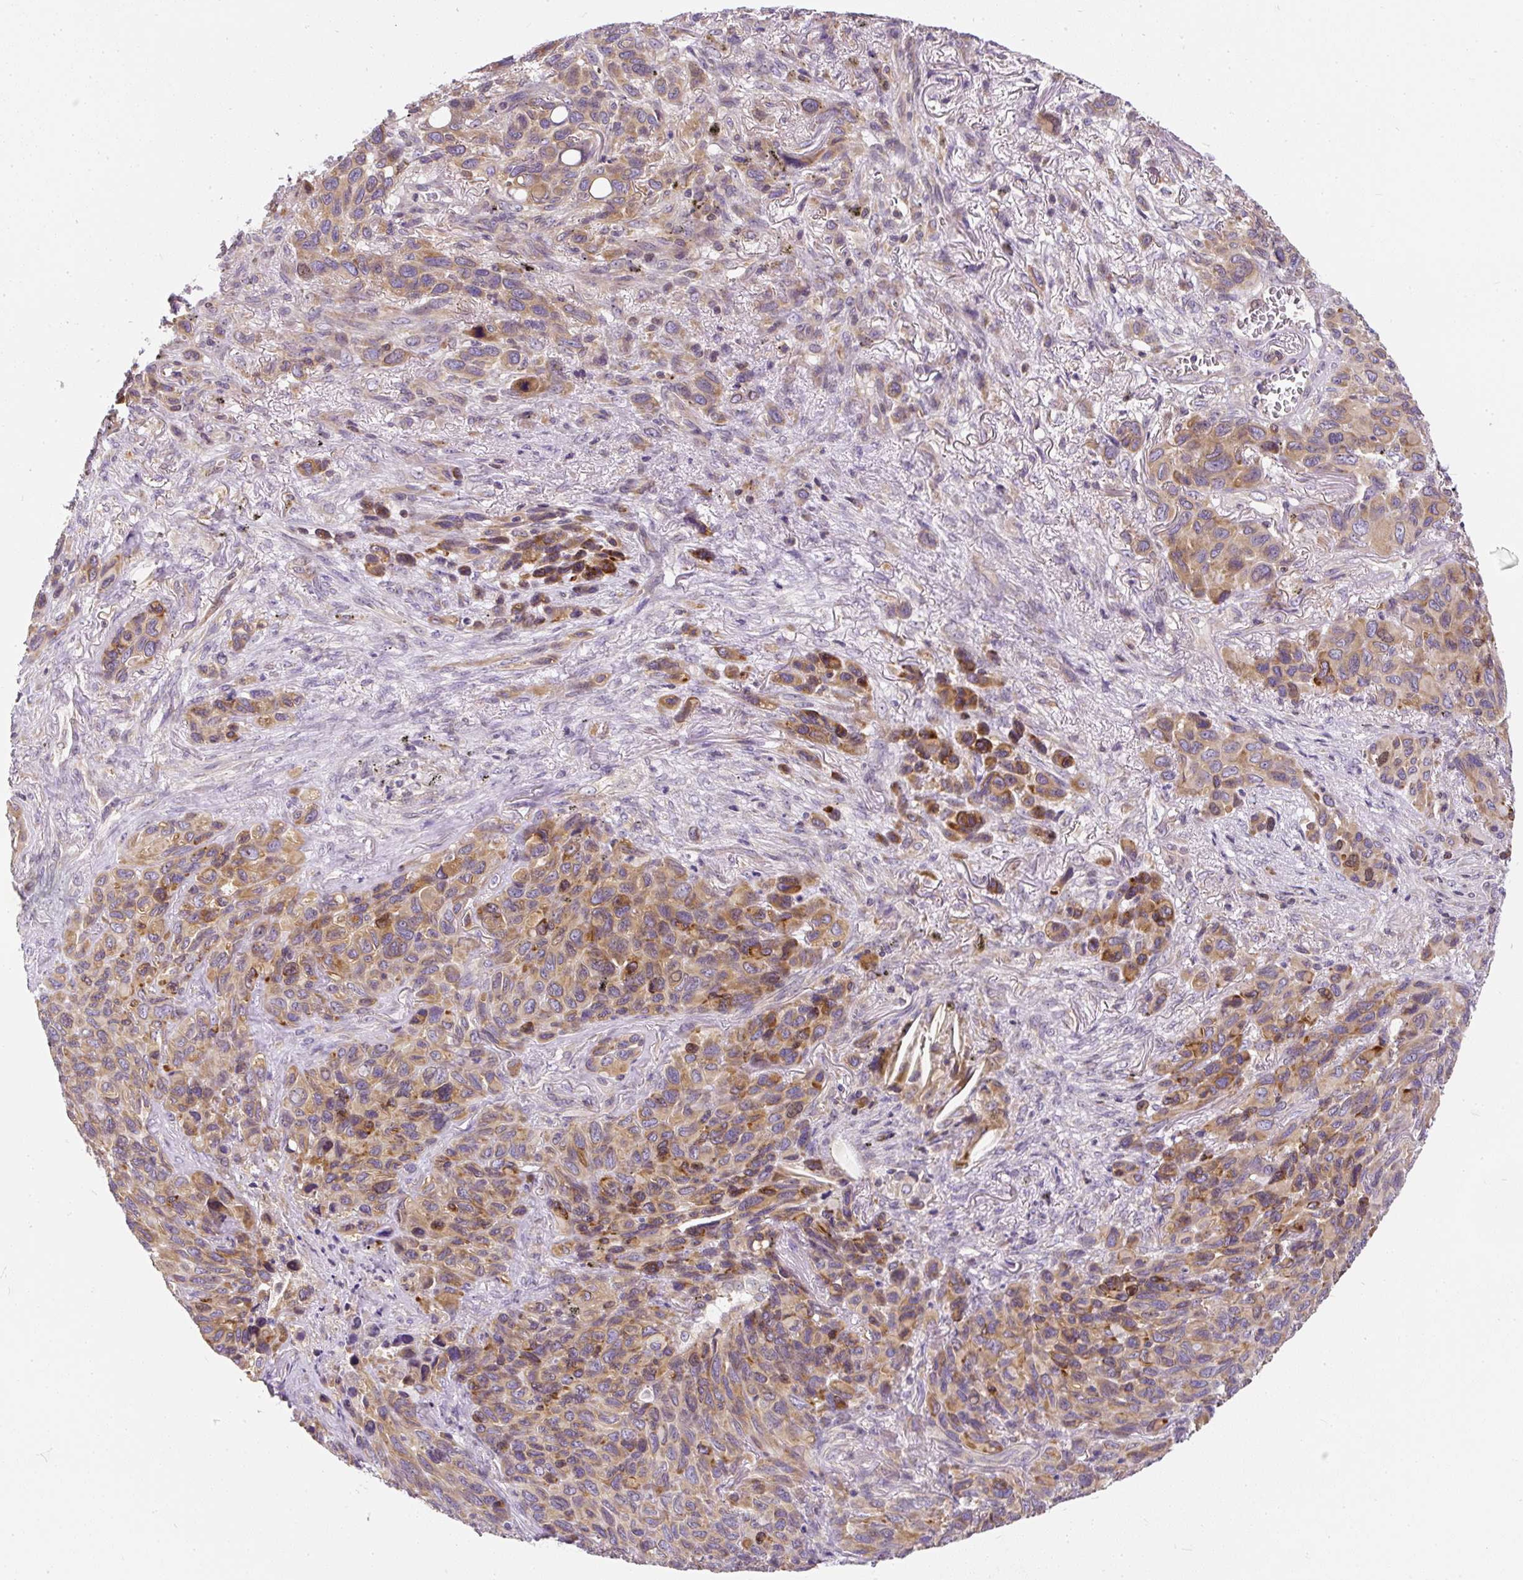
{"staining": {"intensity": "moderate", "quantity": ">75%", "location": "cytoplasmic/membranous"}, "tissue": "melanoma", "cell_type": "Tumor cells", "image_type": "cancer", "snomed": [{"axis": "morphology", "description": "Malignant melanoma, Metastatic site"}, {"axis": "topography", "description": "Lung"}], "caption": "A histopathology image of human melanoma stained for a protein shows moderate cytoplasmic/membranous brown staining in tumor cells.", "gene": "CYP20A1", "patient": {"sex": "male", "age": 48}}